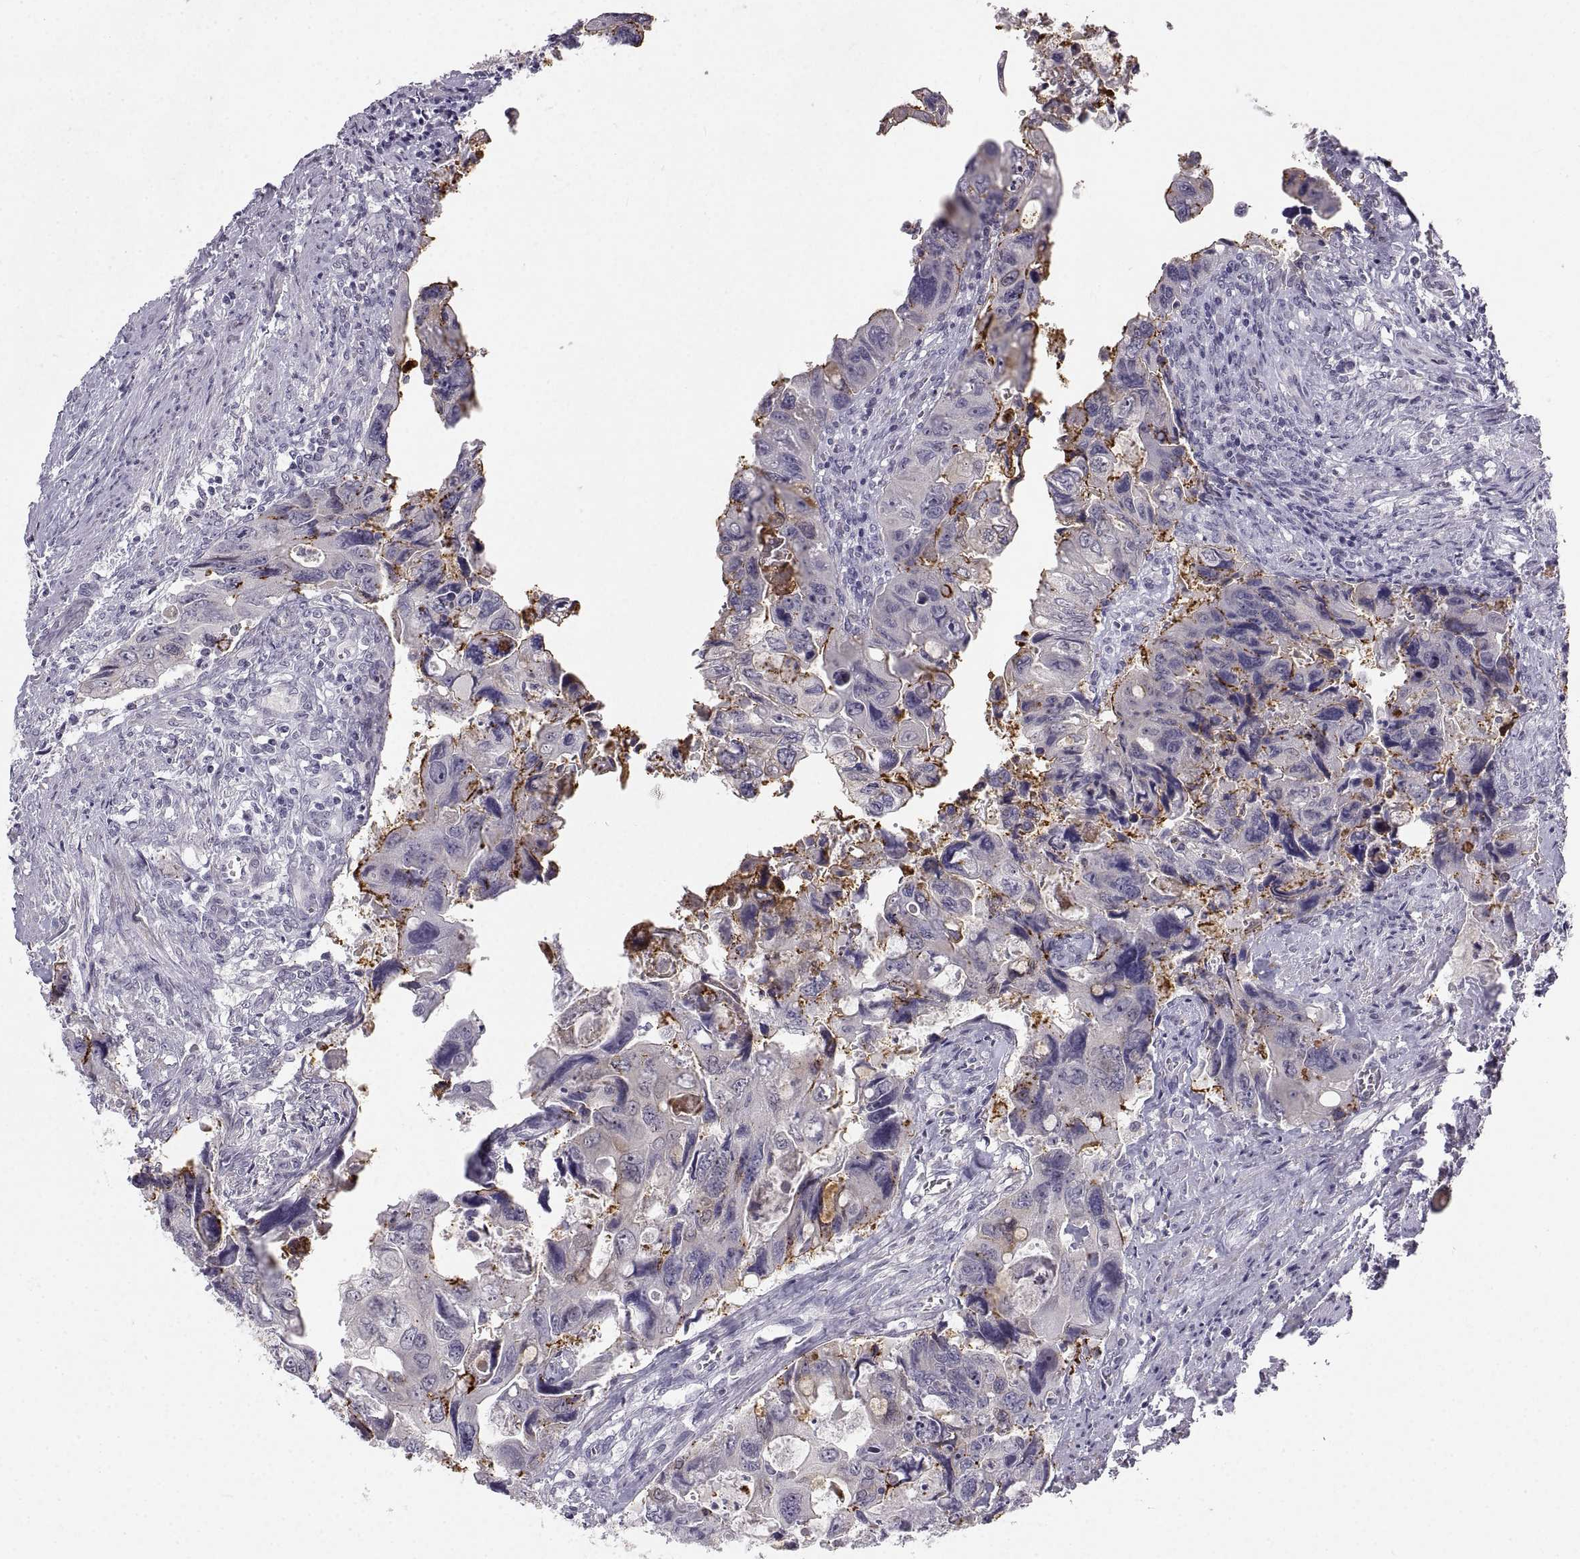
{"staining": {"intensity": "moderate", "quantity": "<25%", "location": "cytoplasmic/membranous"}, "tissue": "colorectal cancer", "cell_type": "Tumor cells", "image_type": "cancer", "snomed": [{"axis": "morphology", "description": "Adenocarcinoma, NOS"}, {"axis": "topography", "description": "Rectum"}], "caption": "Tumor cells show low levels of moderate cytoplasmic/membranous staining in approximately <25% of cells in human adenocarcinoma (colorectal).", "gene": "ZNF185", "patient": {"sex": "male", "age": 62}}